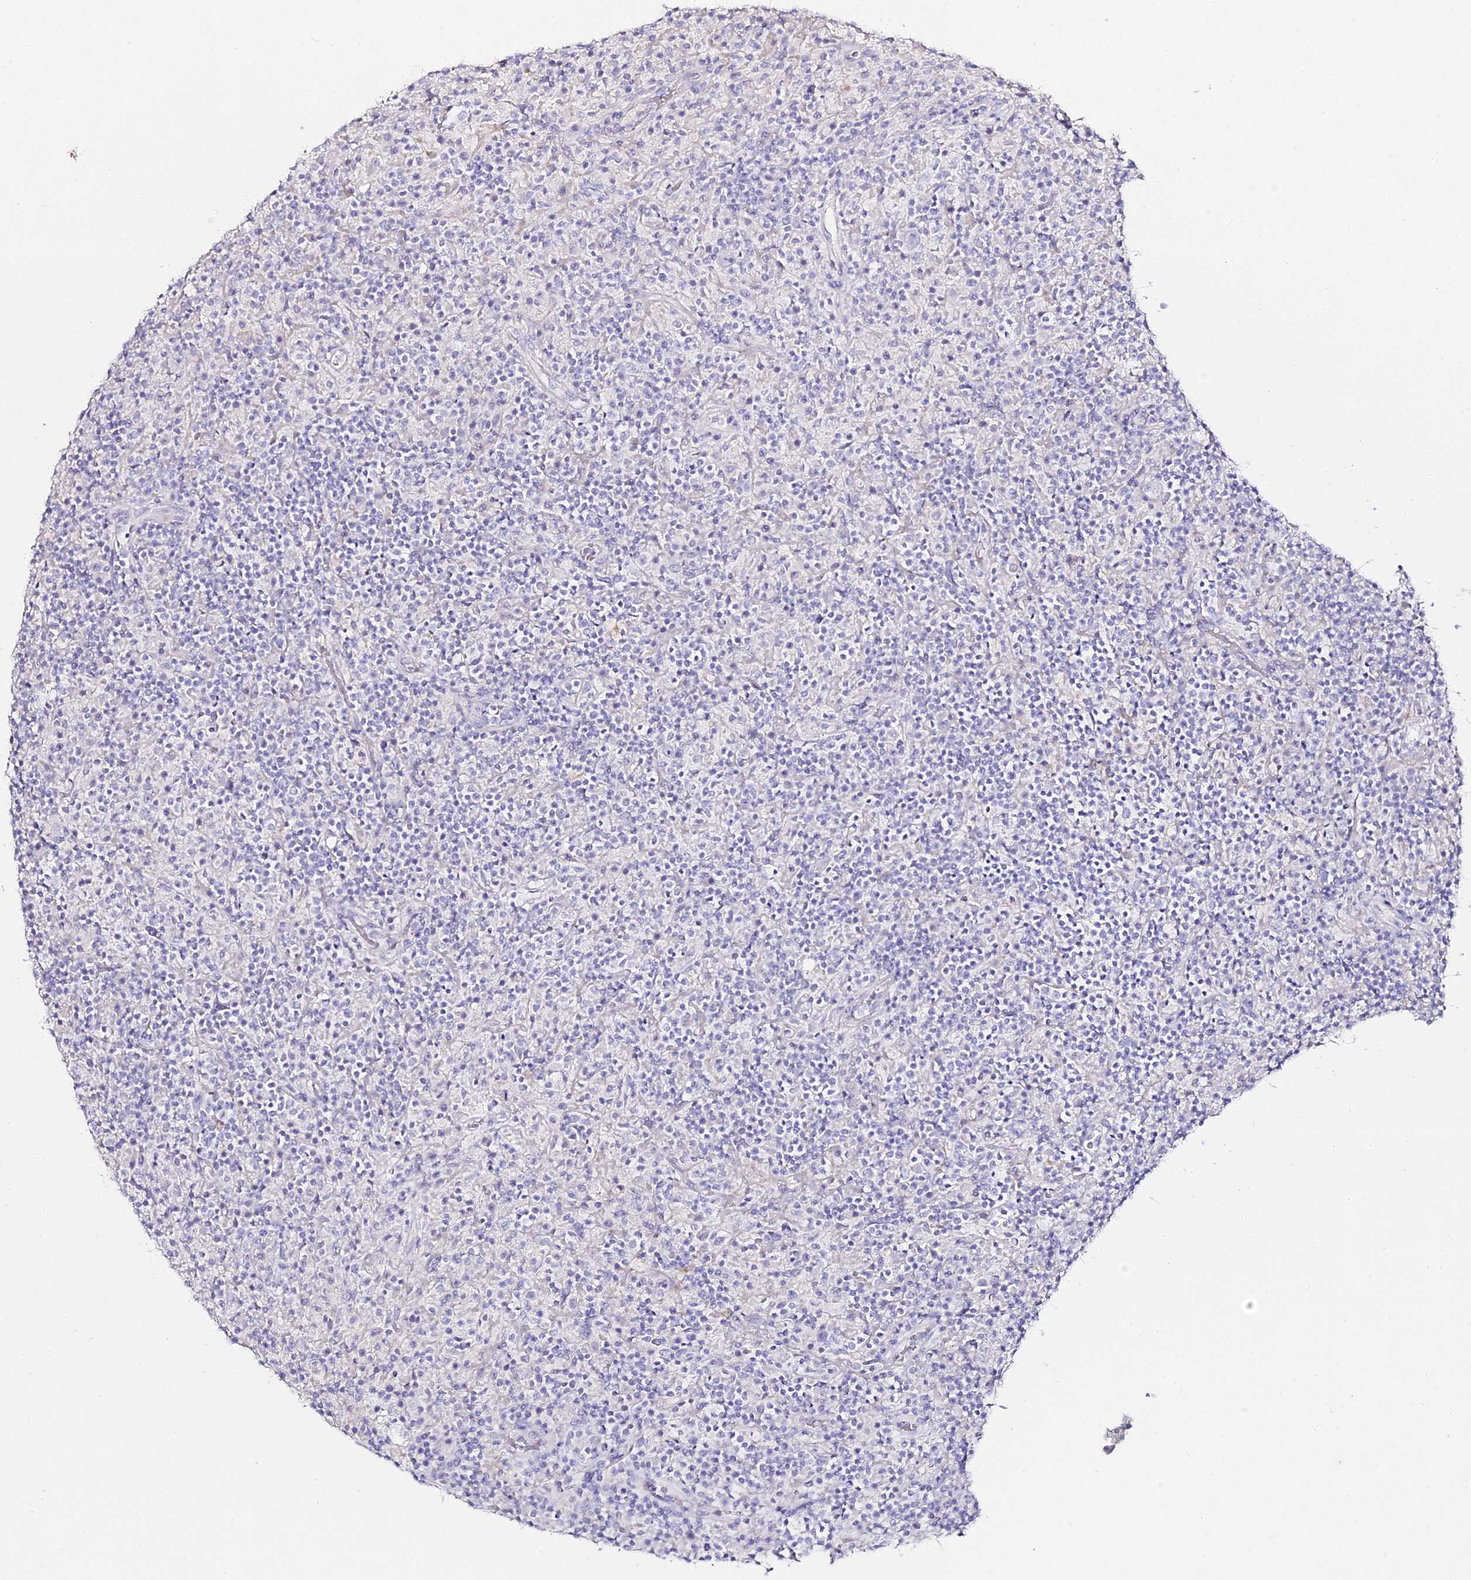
{"staining": {"intensity": "negative", "quantity": "none", "location": "none"}, "tissue": "lymphoma", "cell_type": "Tumor cells", "image_type": "cancer", "snomed": [{"axis": "morphology", "description": "Hodgkin's disease, NOS"}, {"axis": "topography", "description": "Lymph node"}], "caption": "Tumor cells are negative for brown protein staining in Hodgkin's disease.", "gene": "ALPG", "patient": {"sex": "male", "age": 70}}